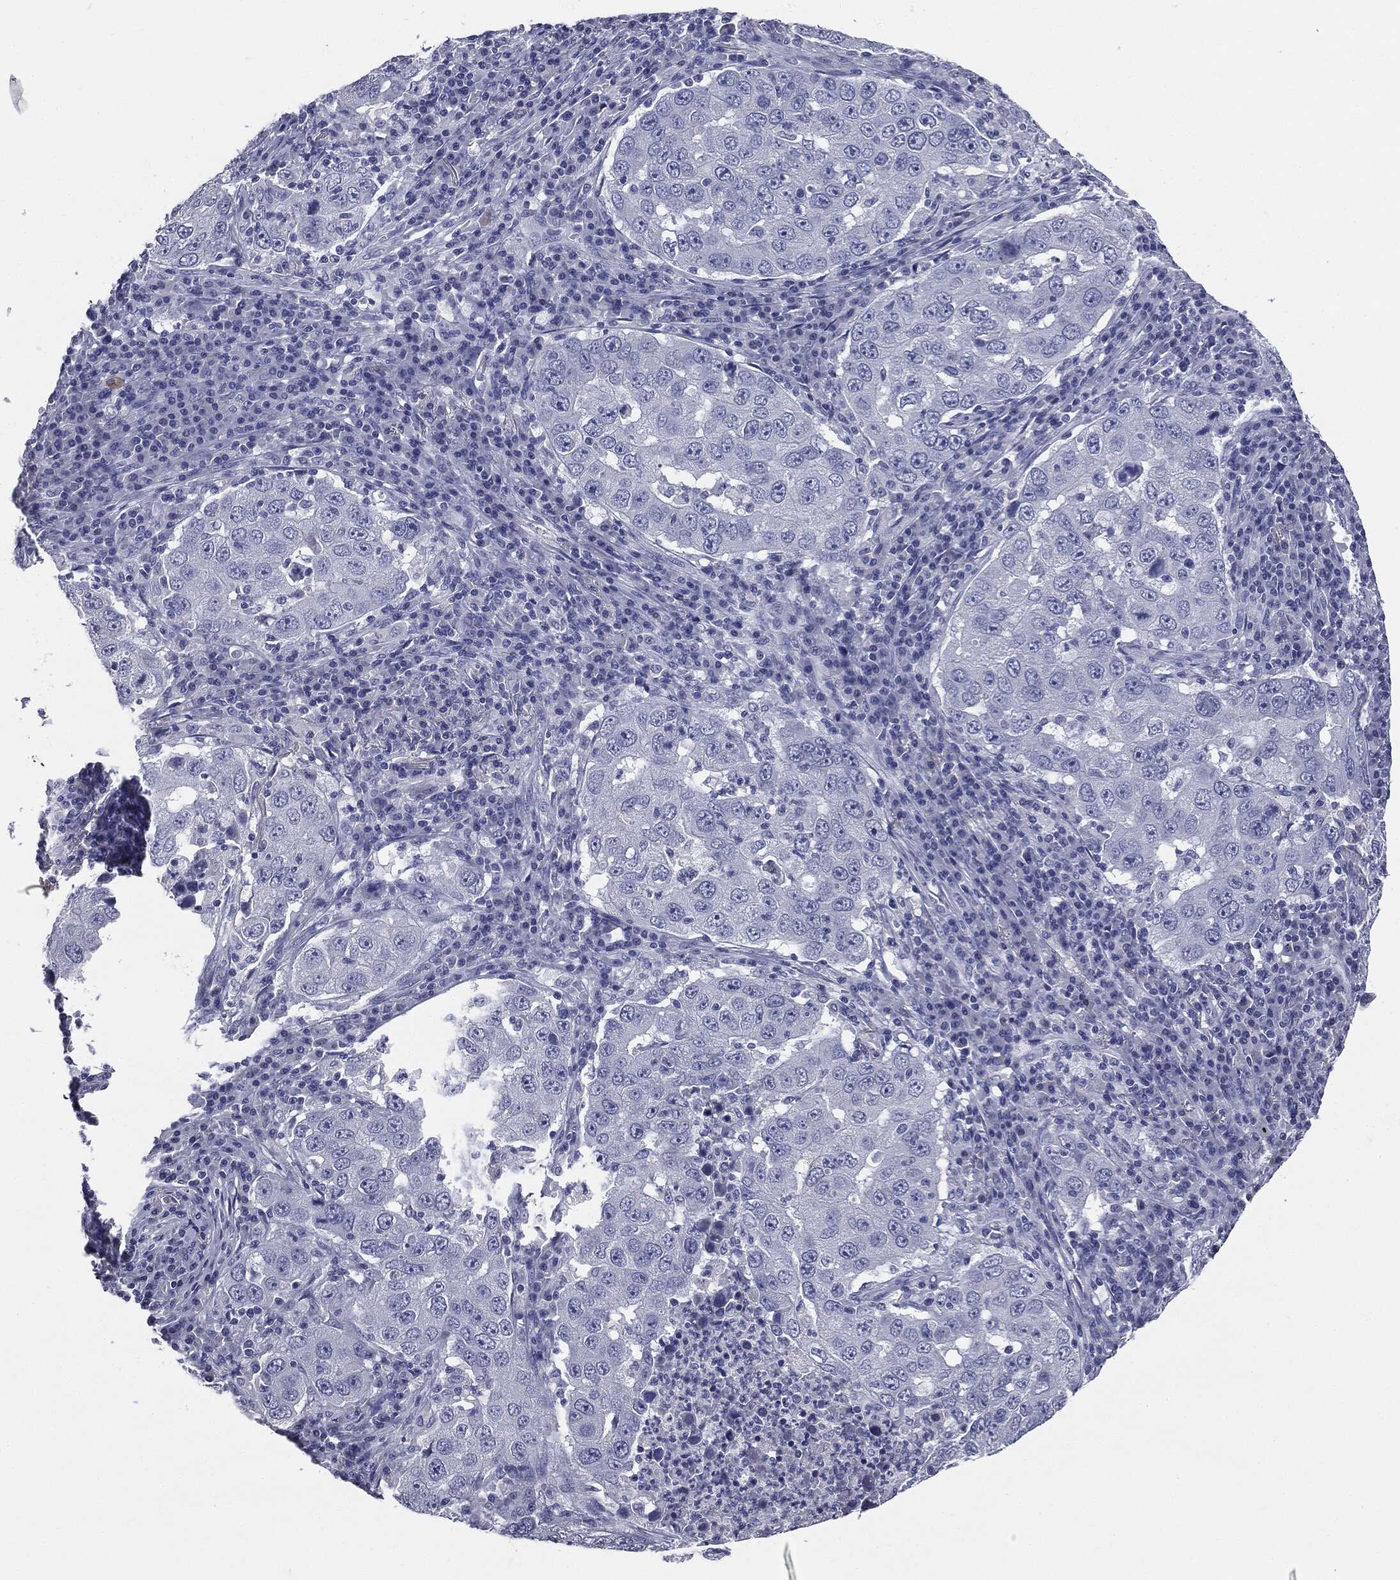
{"staining": {"intensity": "negative", "quantity": "none", "location": "none"}, "tissue": "lung cancer", "cell_type": "Tumor cells", "image_type": "cancer", "snomed": [{"axis": "morphology", "description": "Adenocarcinoma, NOS"}, {"axis": "topography", "description": "Lung"}], "caption": "Protein analysis of adenocarcinoma (lung) exhibits no significant expression in tumor cells.", "gene": "AFP", "patient": {"sex": "male", "age": 73}}